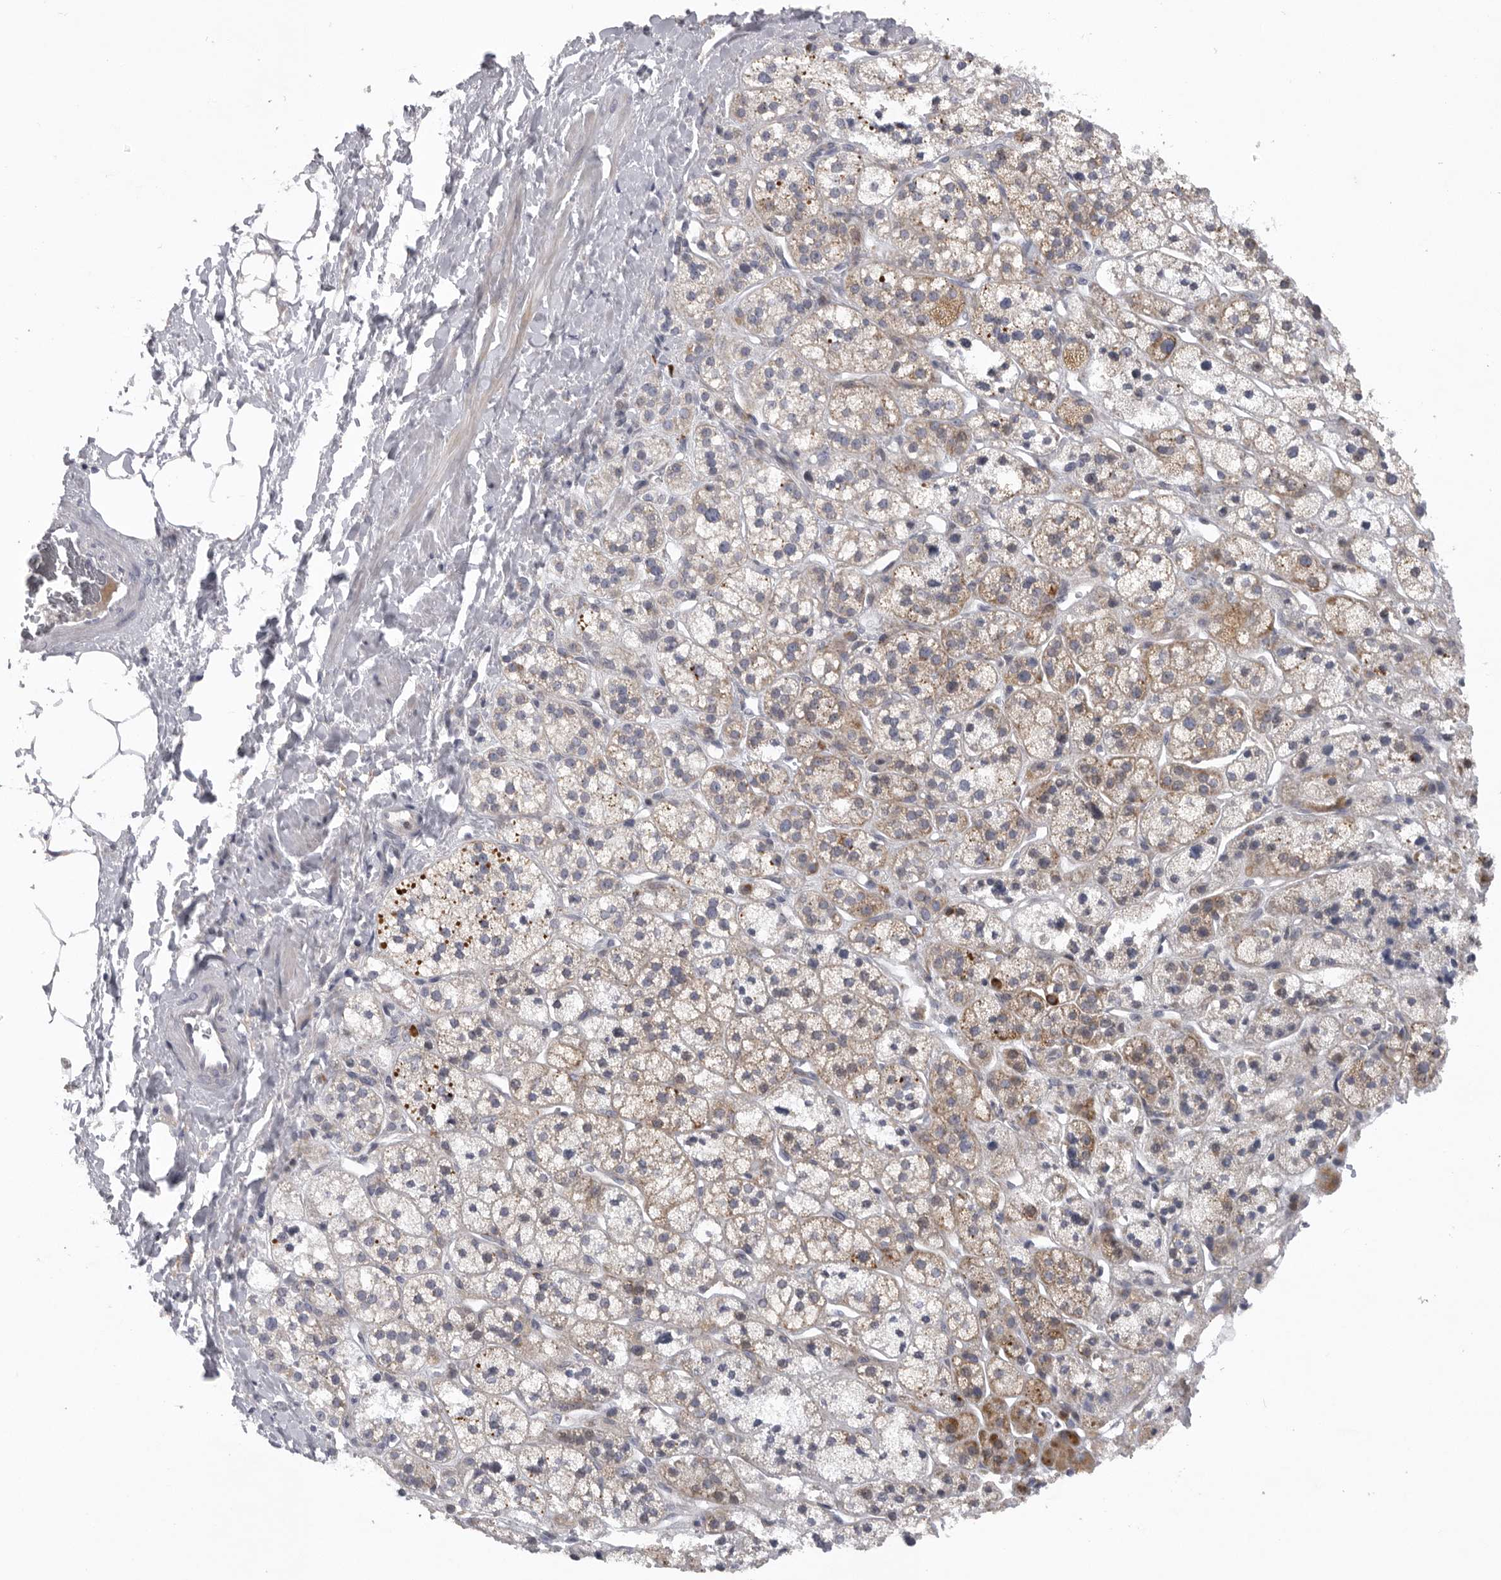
{"staining": {"intensity": "moderate", "quantity": ">75%", "location": "cytoplasmic/membranous"}, "tissue": "adrenal gland", "cell_type": "Glandular cells", "image_type": "normal", "snomed": [{"axis": "morphology", "description": "Normal tissue, NOS"}, {"axis": "topography", "description": "Adrenal gland"}], "caption": "A high-resolution micrograph shows IHC staining of benign adrenal gland, which demonstrates moderate cytoplasmic/membranous positivity in approximately >75% of glandular cells.", "gene": "USP24", "patient": {"sex": "male", "age": 56}}